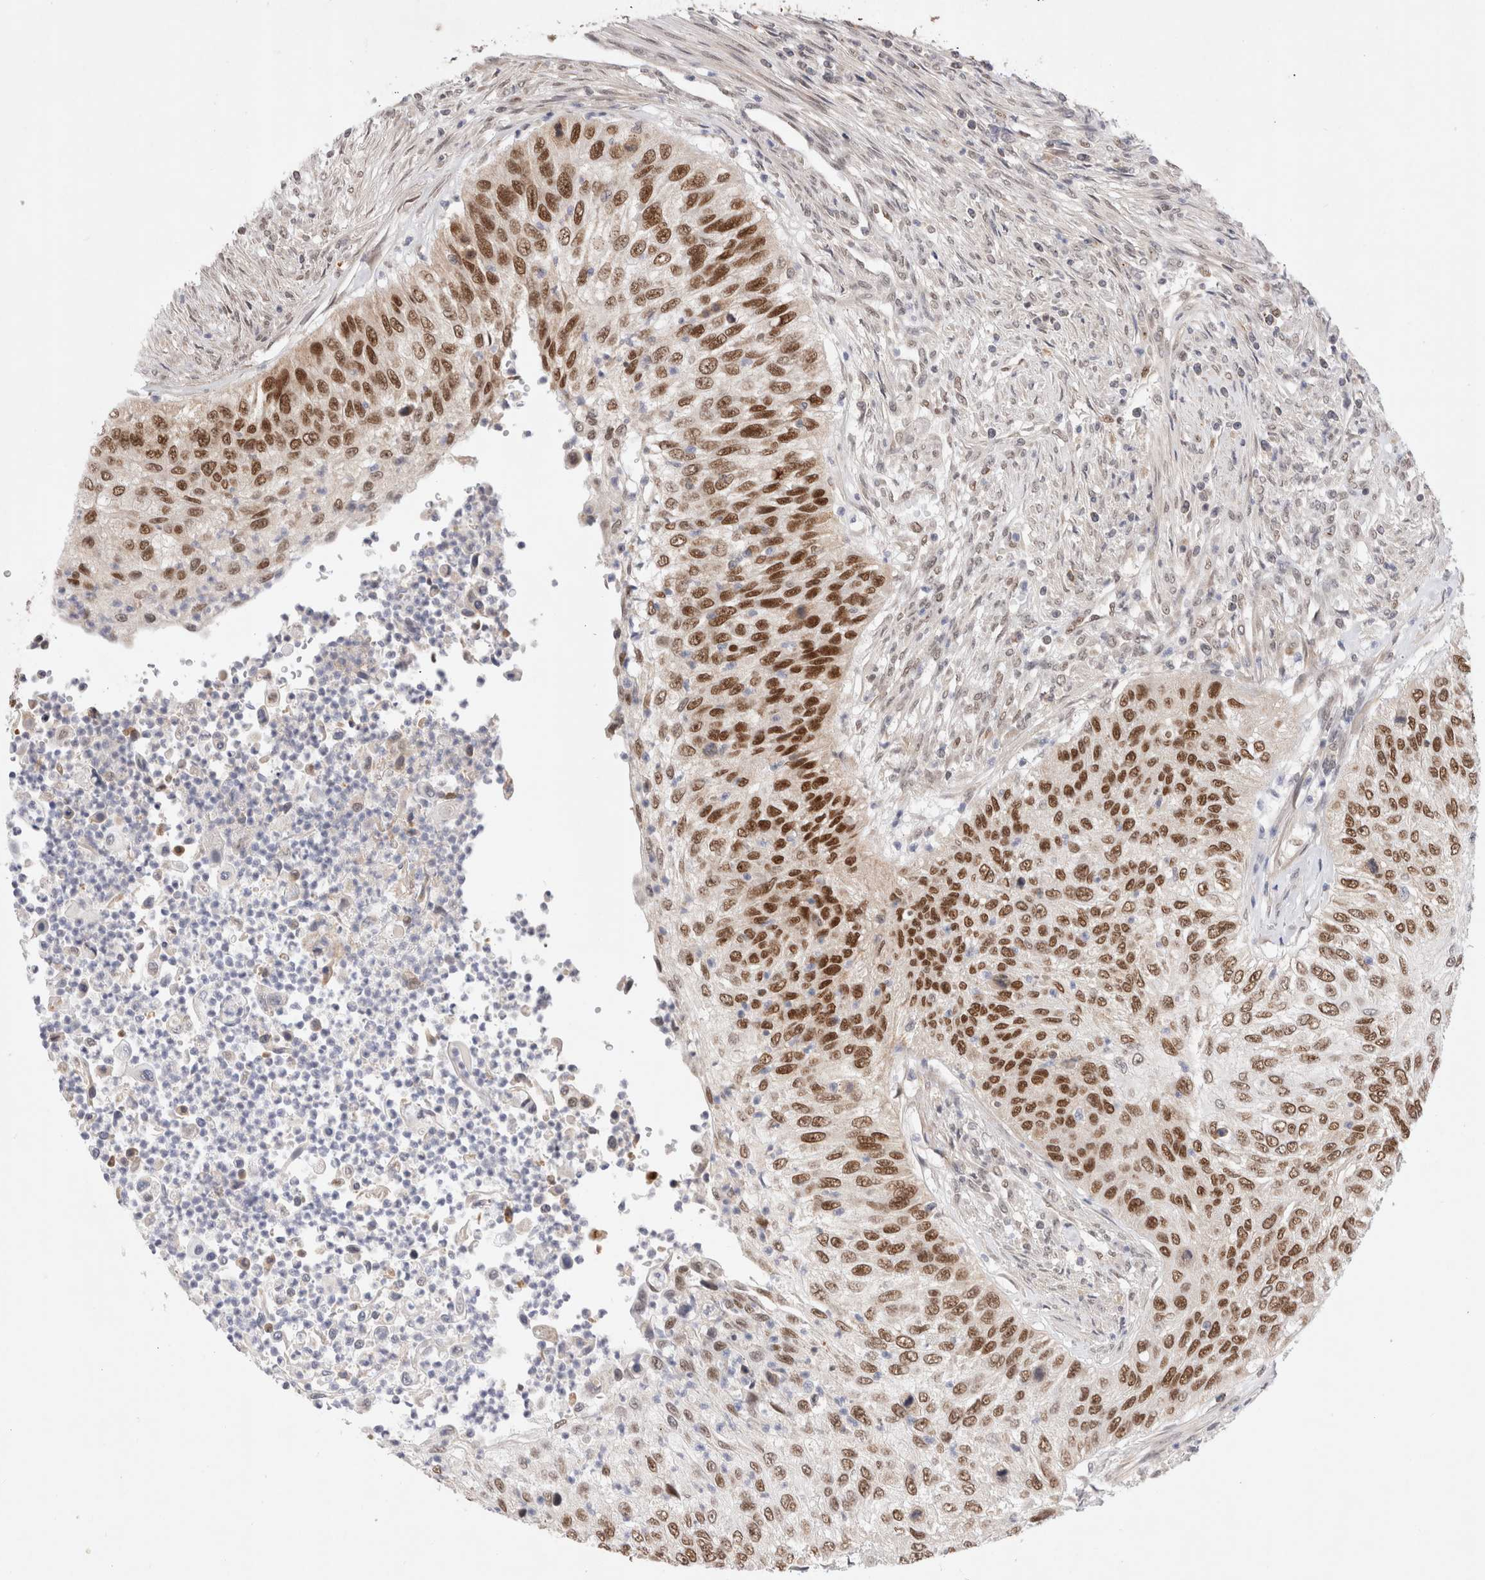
{"staining": {"intensity": "moderate", "quantity": ">75%", "location": "nuclear"}, "tissue": "urothelial cancer", "cell_type": "Tumor cells", "image_type": "cancer", "snomed": [{"axis": "morphology", "description": "Urothelial carcinoma, High grade"}, {"axis": "topography", "description": "Urinary bladder"}], "caption": "A brown stain labels moderate nuclear positivity of a protein in human high-grade urothelial carcinoma tumor cells.", "gene": "GTF2I", "patient": {"sex": "female", "age": 60}}